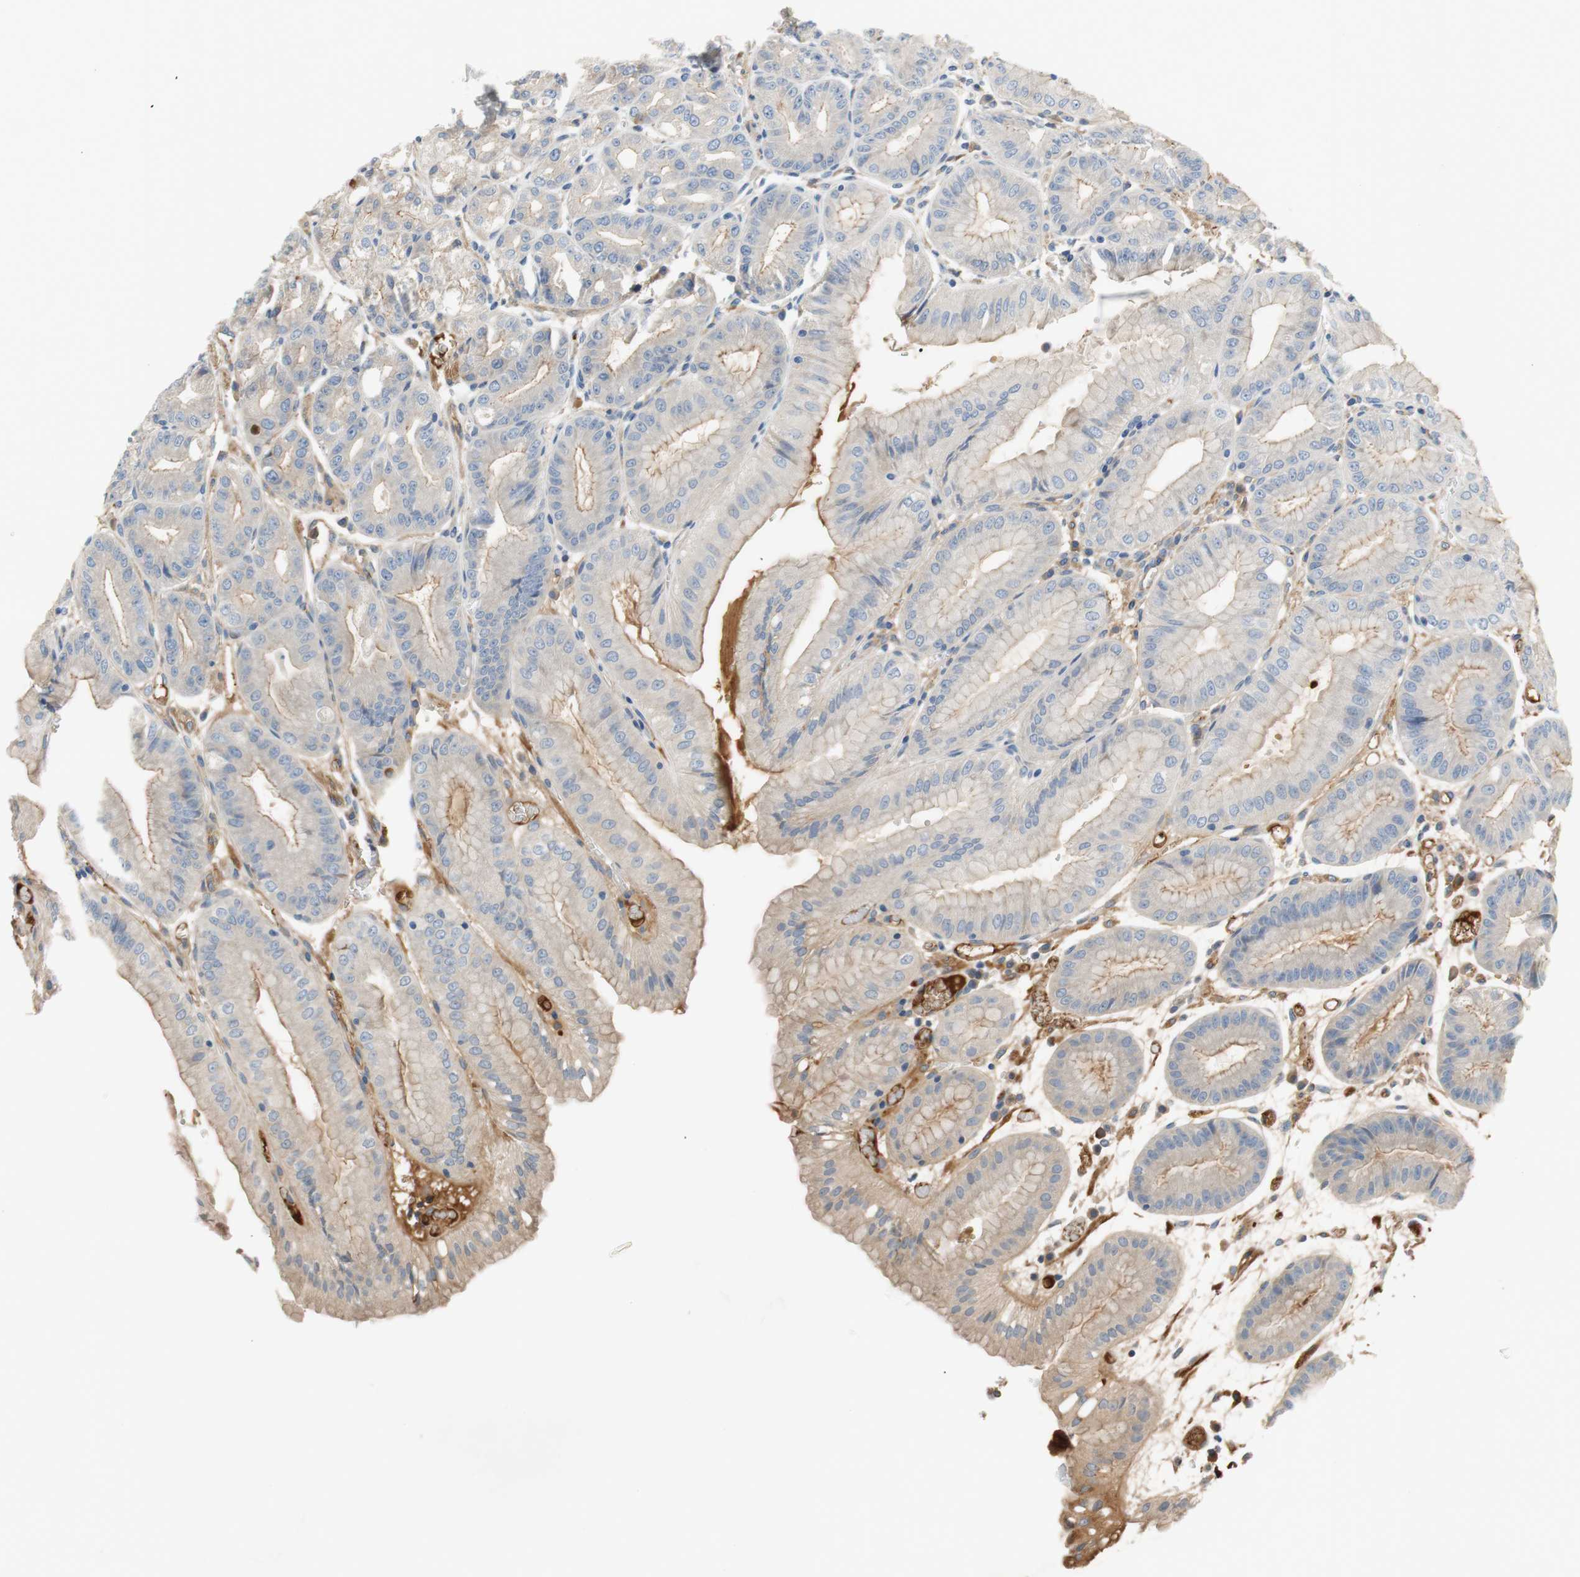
{"staining": {"intensity": "weak", "quantity": ">75%", "location": "cytoplasmic/membranous"}, "tissue": "stomach", "cell_type": "Glandular cells", "image_type": "normal", "snomed": [{"axis": "morphology", "description": "Normal tissue, NOS"}, {"axis": "topography", "description": "Stomach, lower"}], "caption": "Brown immunohistochemical staining in normal human stomach demonstrates weak cytoplasmic/membranous expression in approximately >75% of glandular cells.", "gene": "C4A", "patient": {"sex": "male", "age": 71}}